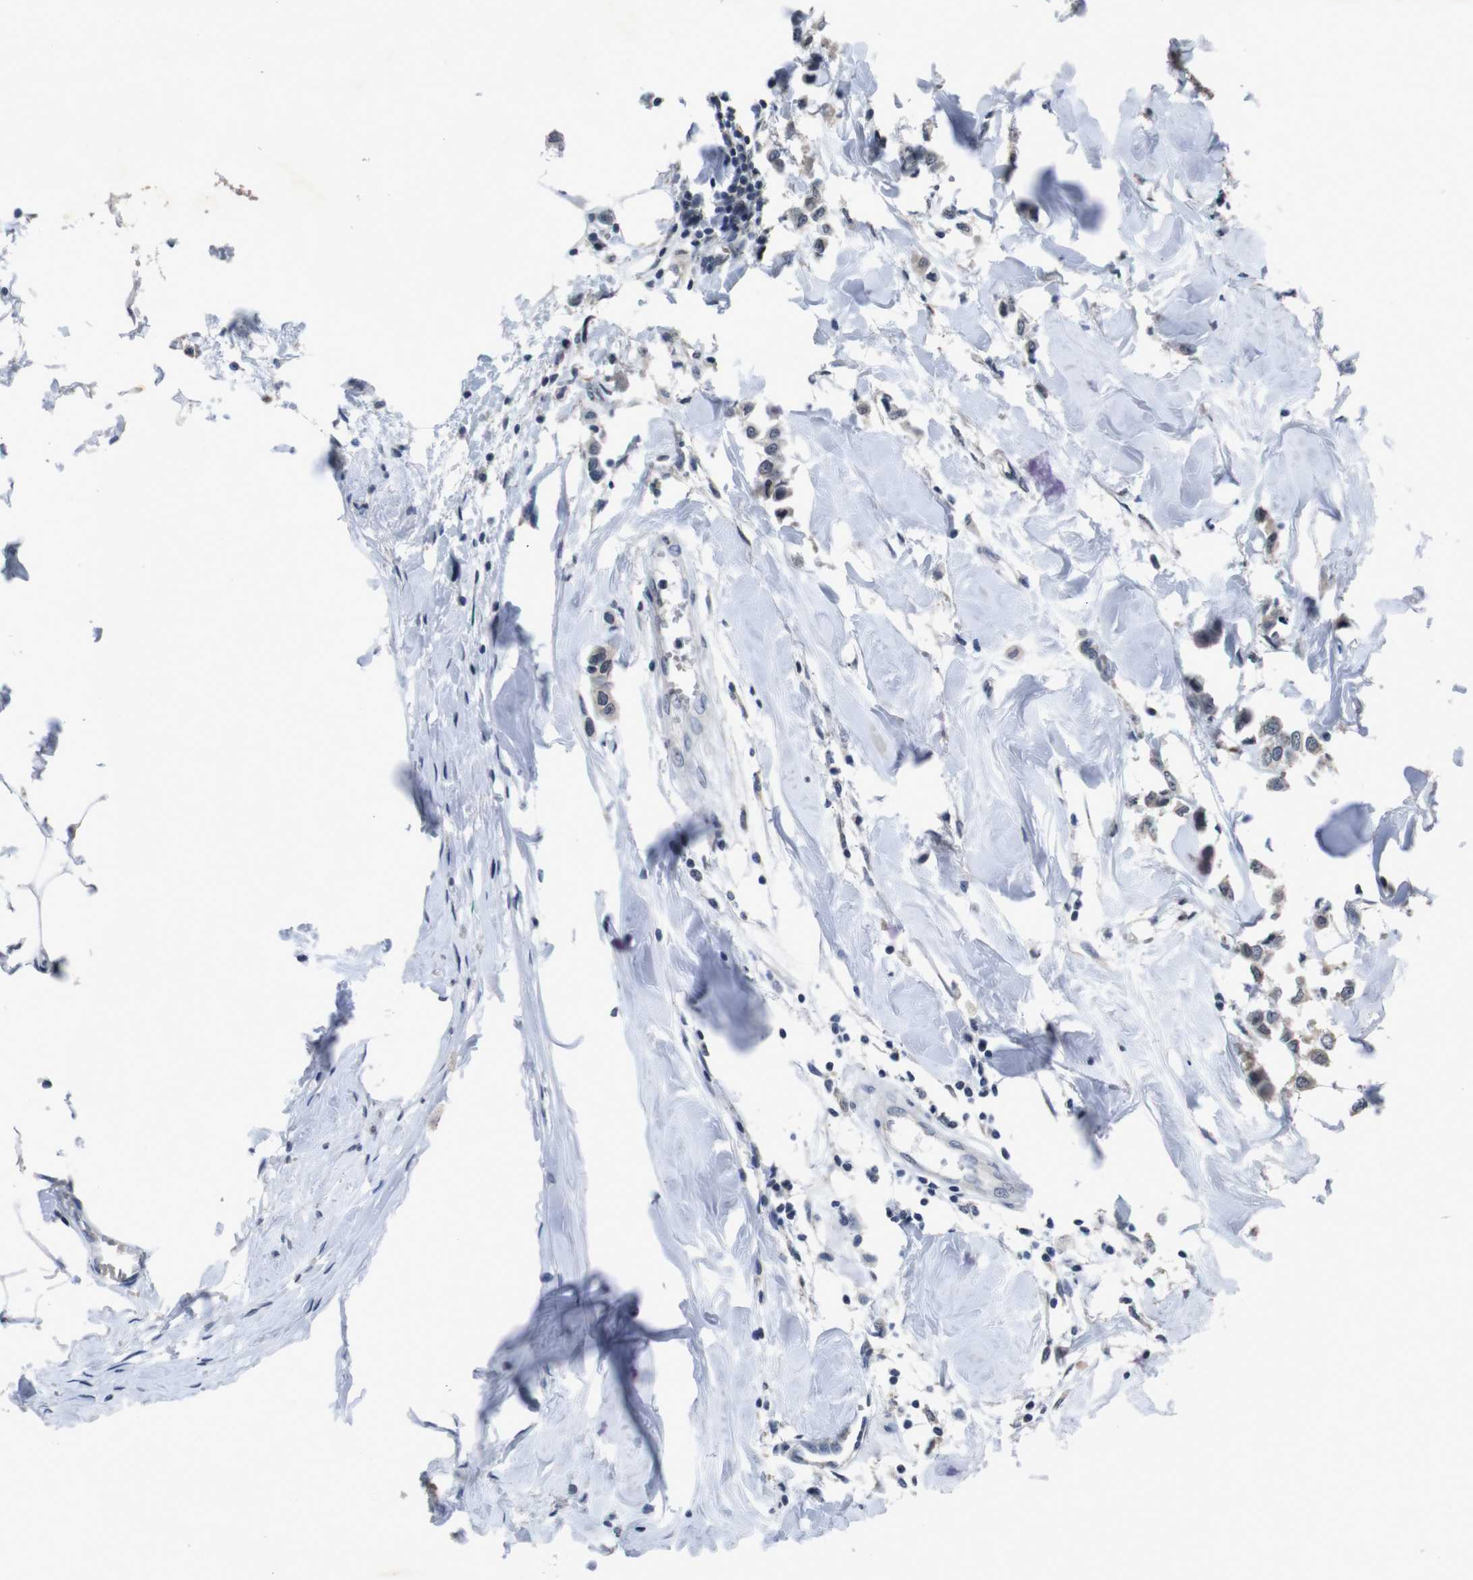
{"staining": {"intensity": "negative", "quantity": "none", "location": "none"}, "tissue": "breast cancer", "cell_type": "Tumor cells", "image_type": "cancer", "snomed": [{"axis": "morphology", "description": "Lobular carcinoma"}, {"axis": "topography", "description": "Breast"}], "caption": "This is an immunohistochemistry image of human breast lobular carcinoma. There is no staining in tumor cells.", "gene": "AKT3", "patient": {"sex": "female", "age": 51}}